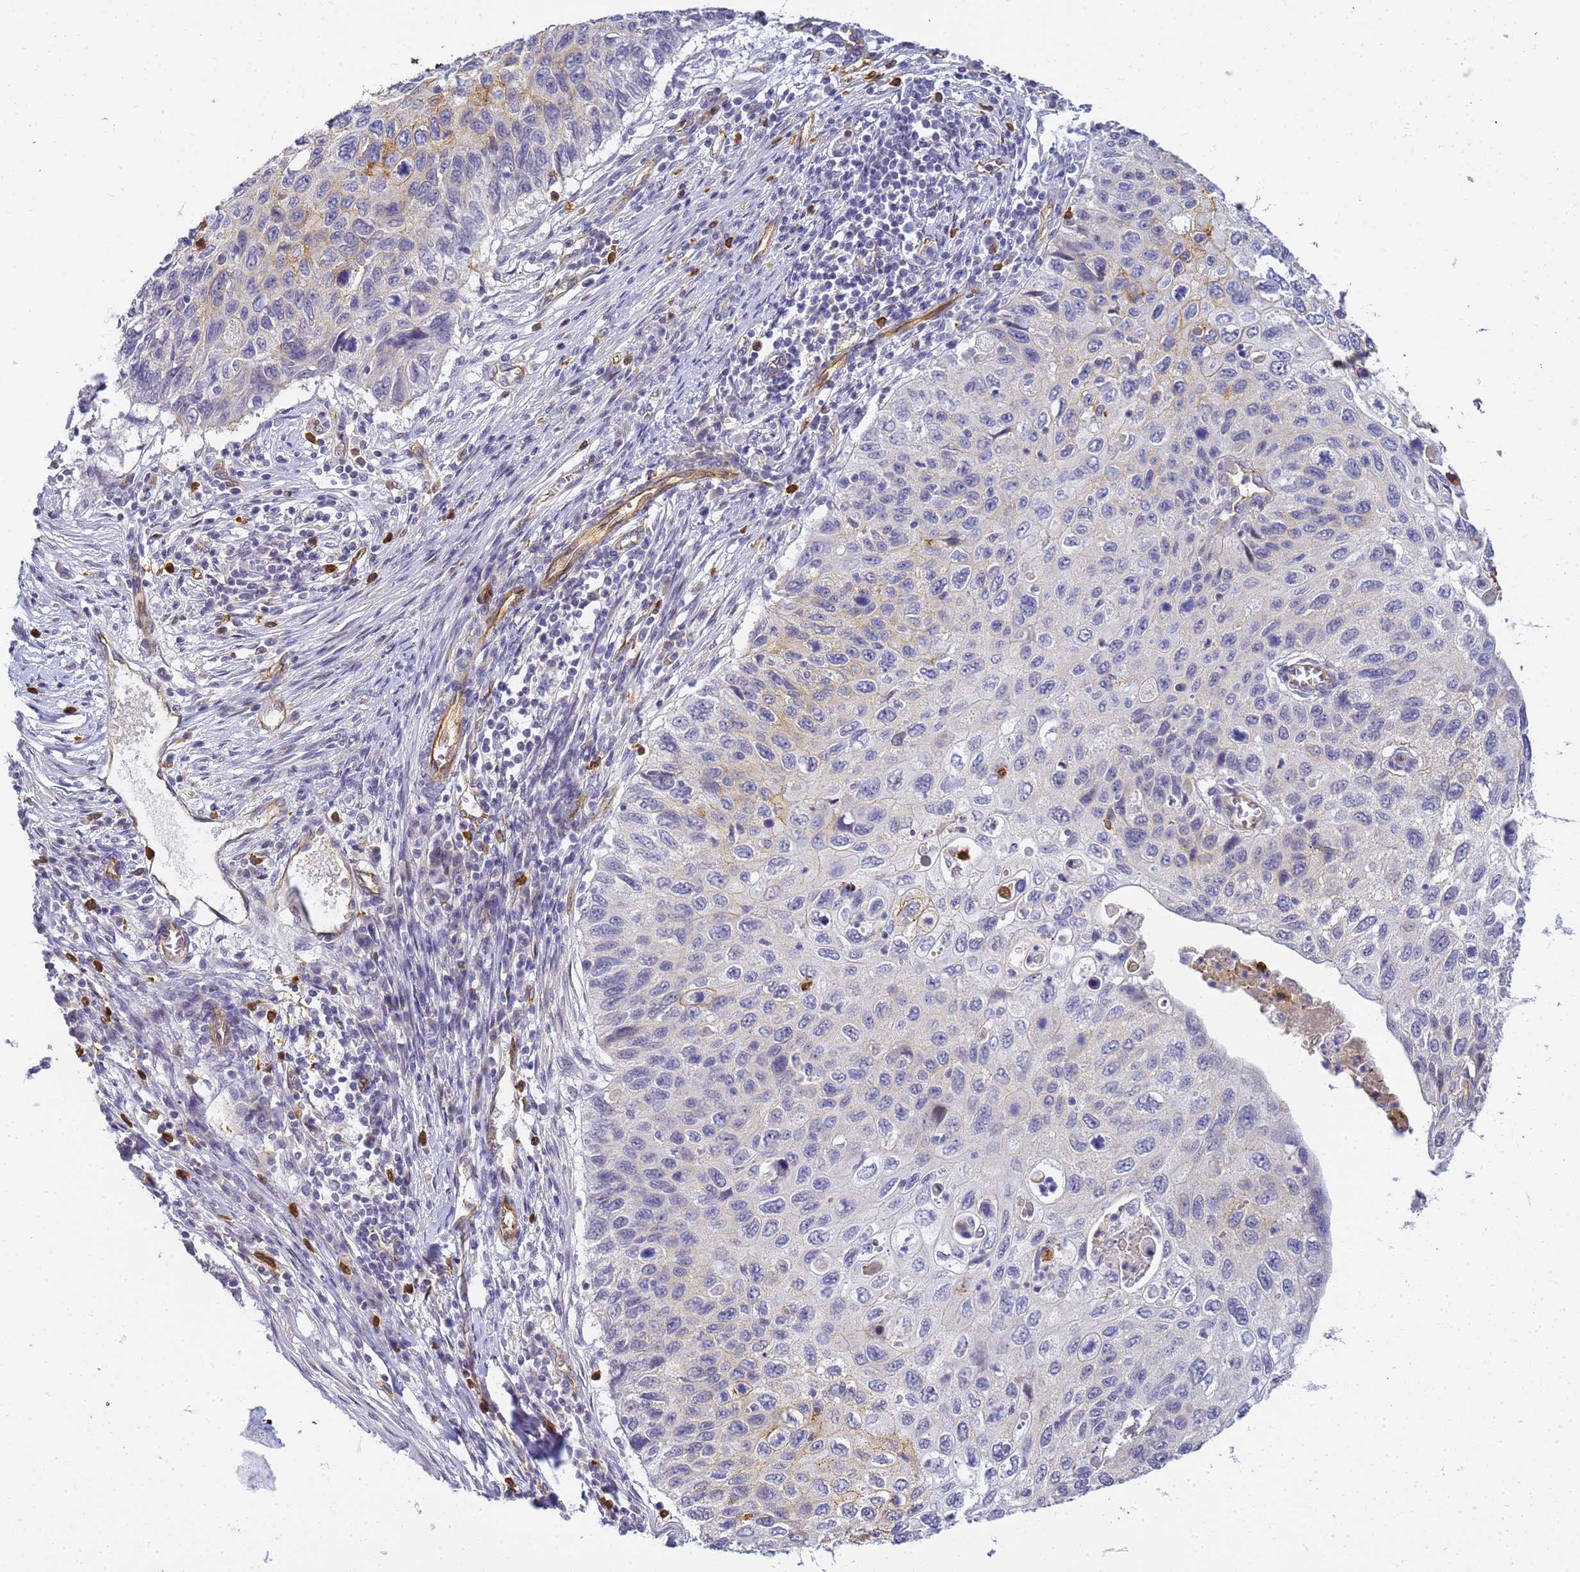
{"staining": {"intensity": "moderate", "quantity": "<25%", "location": "cytoplasmic/membranous"}, "tissue": "cervical cancer", "cell_type": "Tumor cells", "image_type": "cancer", "snomed": [{"axis": "morphology", "description": "Squamous cell carcinoma, NOS"}, {"axis": "topography", "description": "Cervix"}], "caption": "Immunohistochemical staining of human squamous cell carcinoma (cervical) reveals low levels of moderate cytoplasmic/membranous positivity in about <25% of tumor cells.", "gene": "GON4L", "patient": {"sex": "female", "age": 70}}